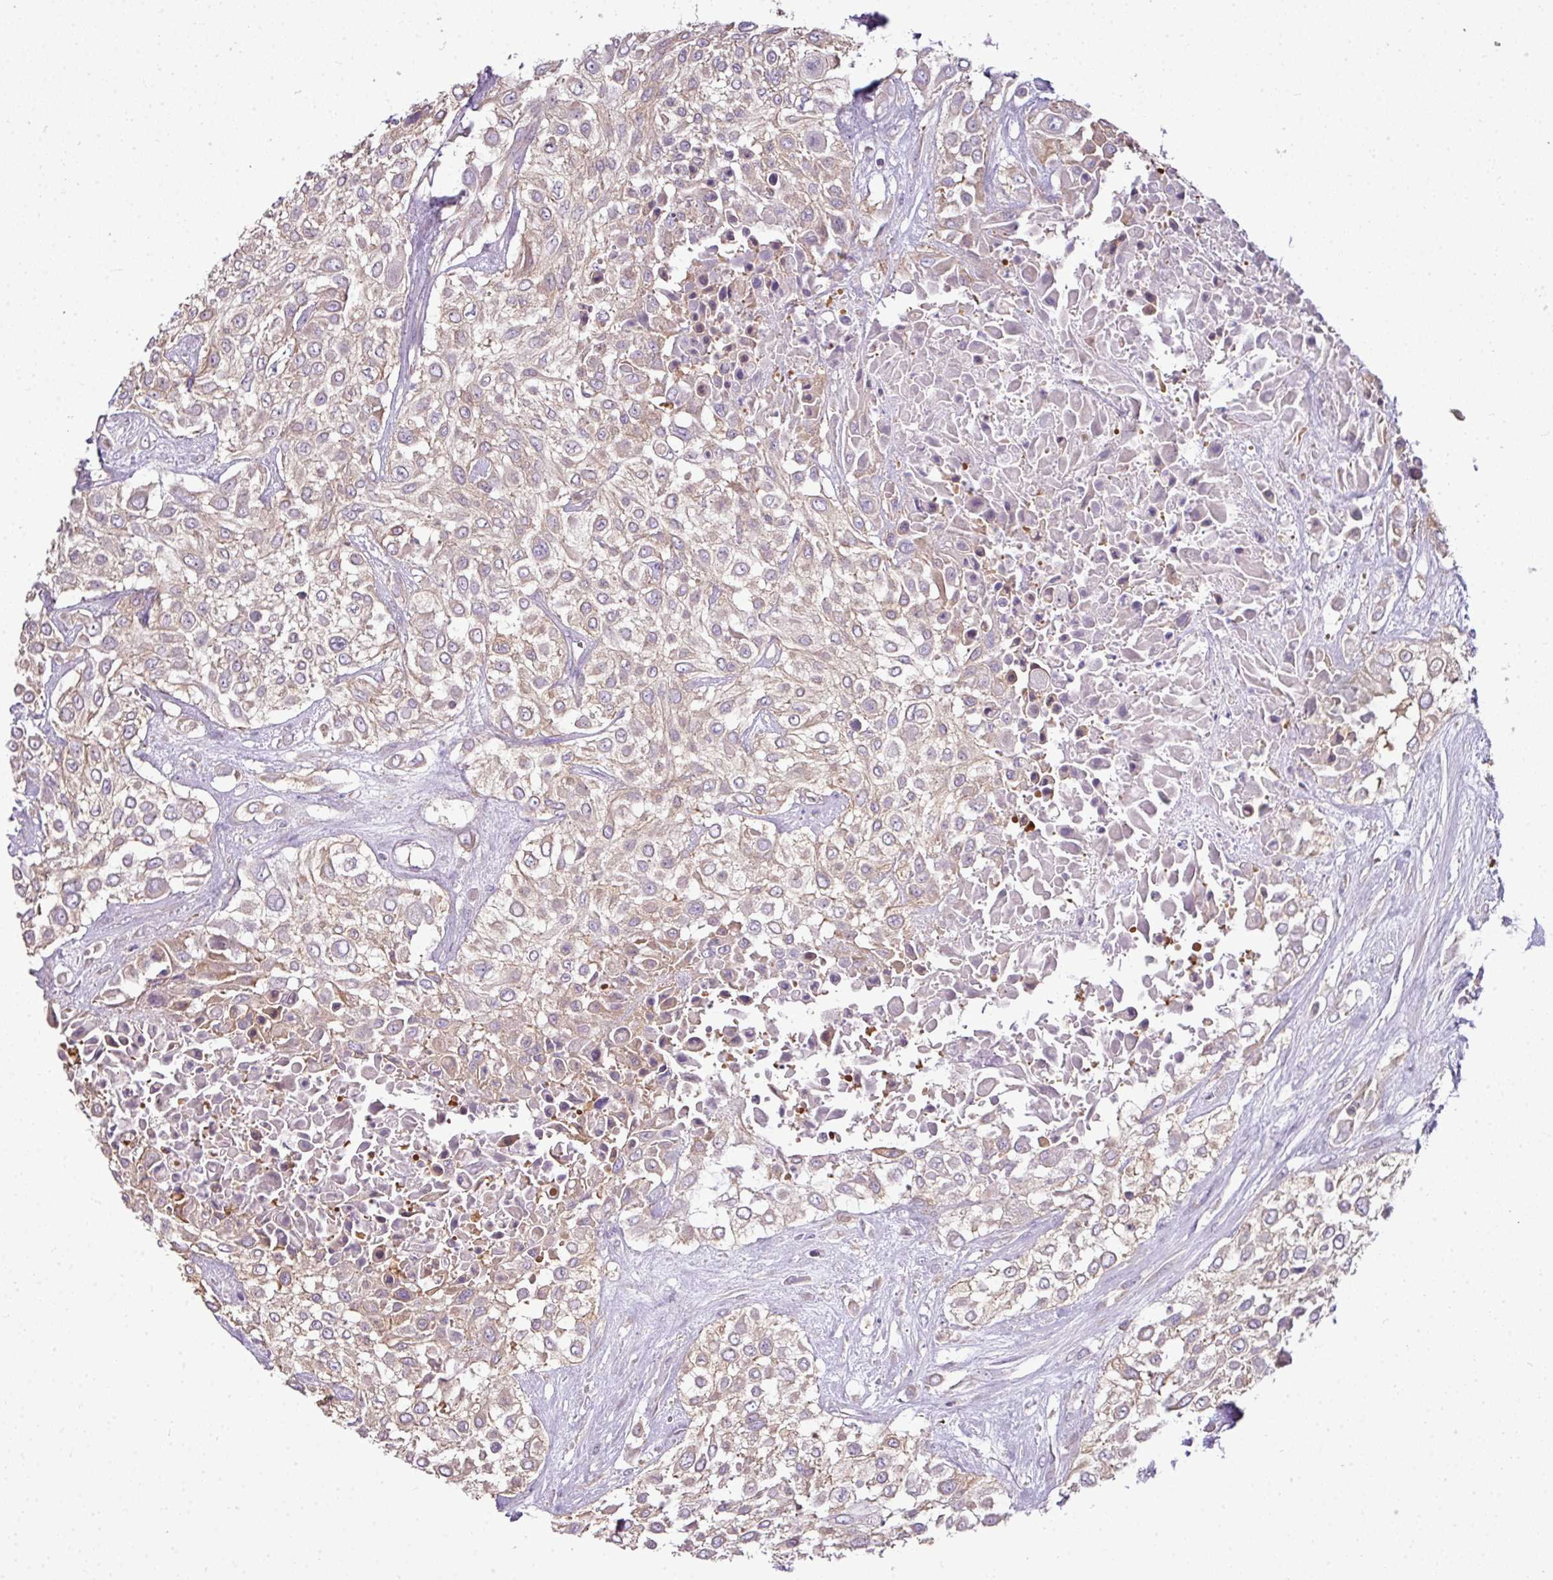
{"staining": {"intensity": "weak", "quantity": ">75%", "location": "cytoplasmic/membranous"}, "tissue": "urothelial cancer", "cell_type": "Tumor cells", "image_type": "cancer", "snomed": [{"axis": "morphology", "description": "Urothelial carcinoma, High grade"}, {"axis": "topography", "description": "Urinary bladder"}], "caption": "IHC image of neoplastic tissue: human urothelial cancer stained using immunohistochemistry reveals low levels of weak protein expression localized specifically in the cytoplasmic/membranous of tumor cells, appearing as a cytoplasmic/membranous brown color.", "gene": "STAT5A", "patient": {"sex": "male", "age": 57}}